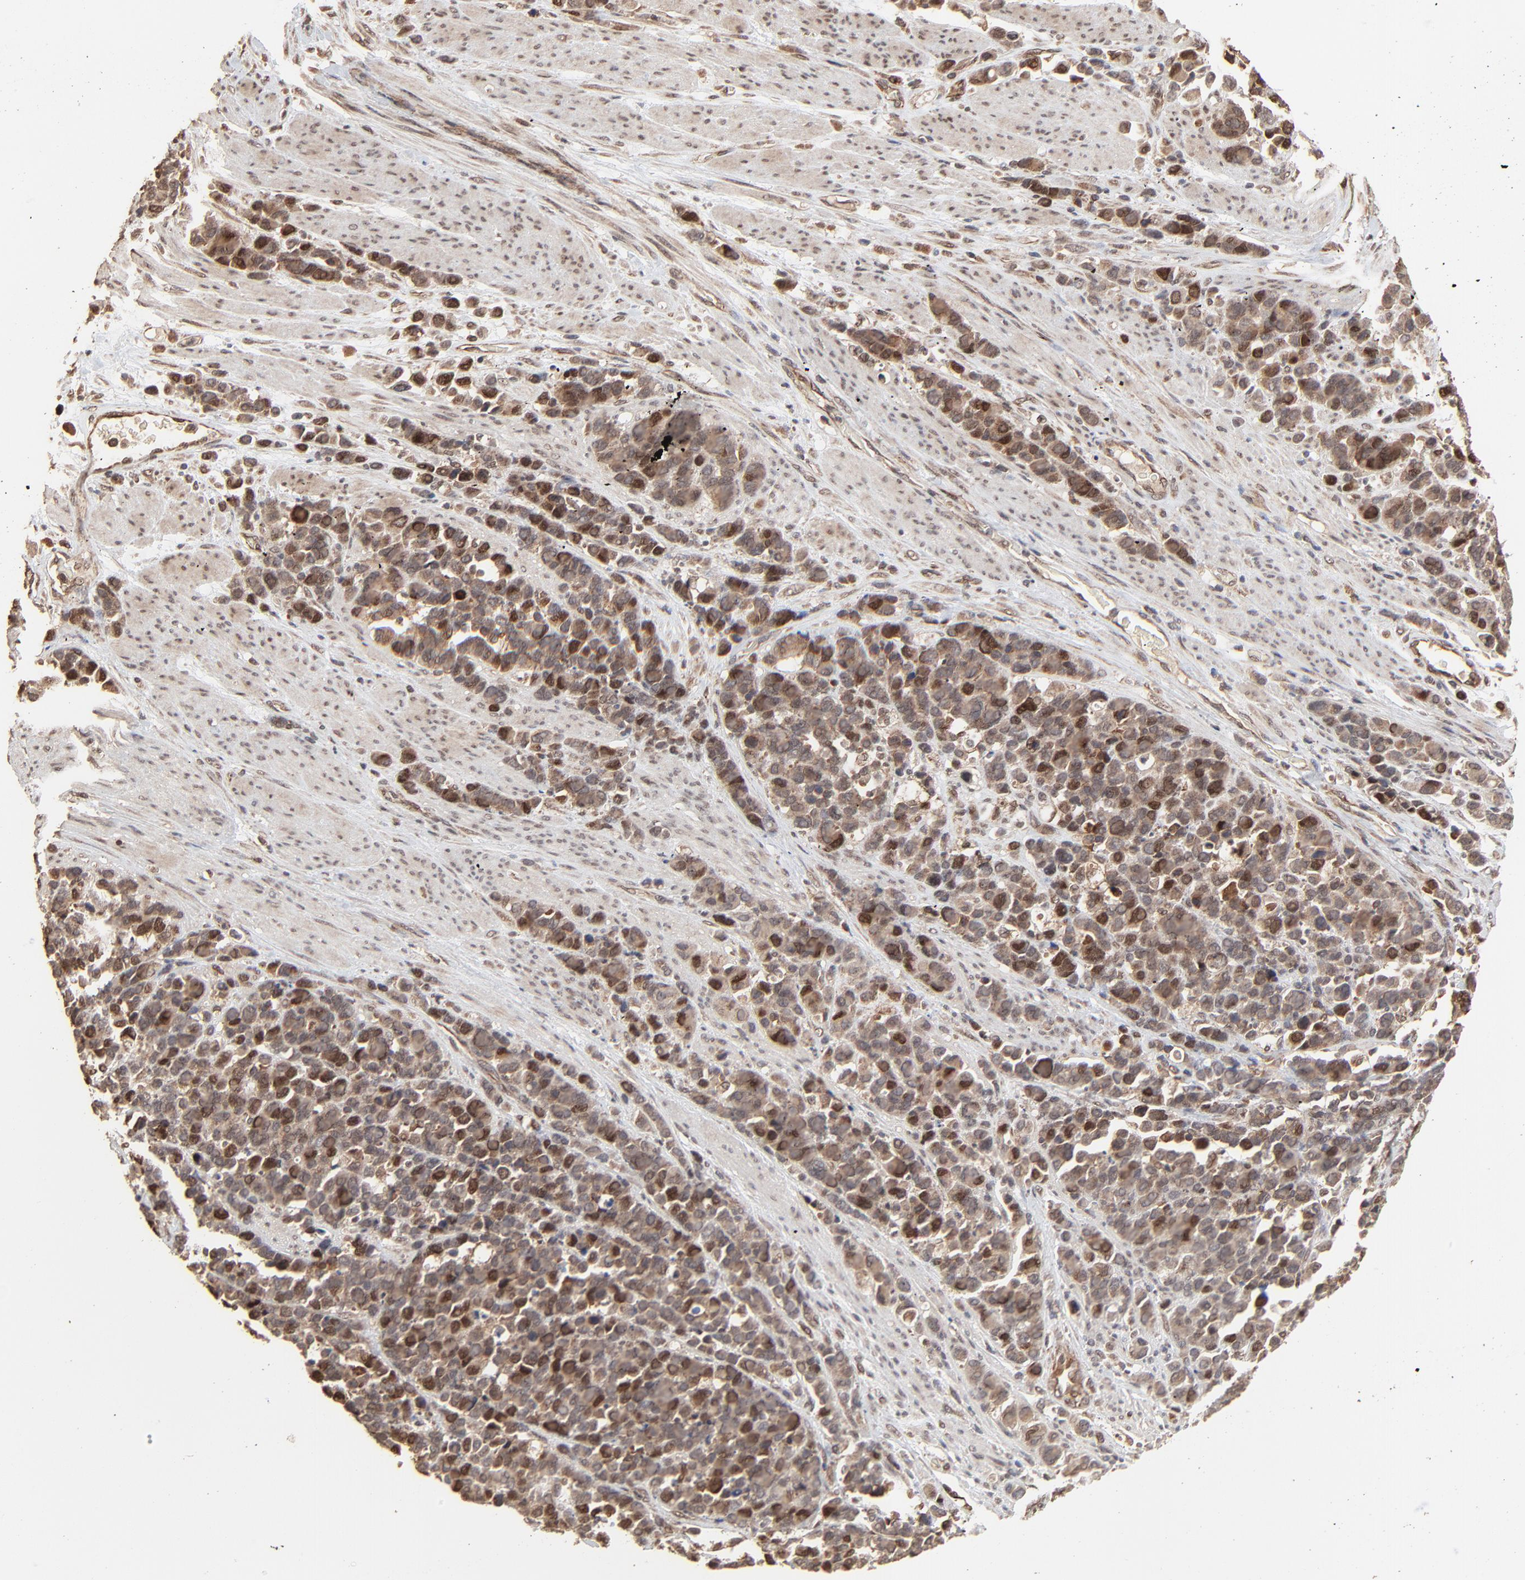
{"staining": {"intensity": "moderate", "quantity": "25%-75%", "location": "nuclear"}, "tissue": "stomach cancer", "cell_type": "Tumor cells", "image_type": "cancer", "snomed": [{"axis": "morphology", "description": "Adenocarcinoma, NOS"}, {"axis": "topography", "description": "Stomach, upper"}], "caption": "Adenocarcinoma (stomach) stained for a protein (brown) reveals moderate nuclear positive staining in approximately 25%-75% of tumor cells.", "gene": "FAM227A", "patient": {"sex": "male", "age": 71}}